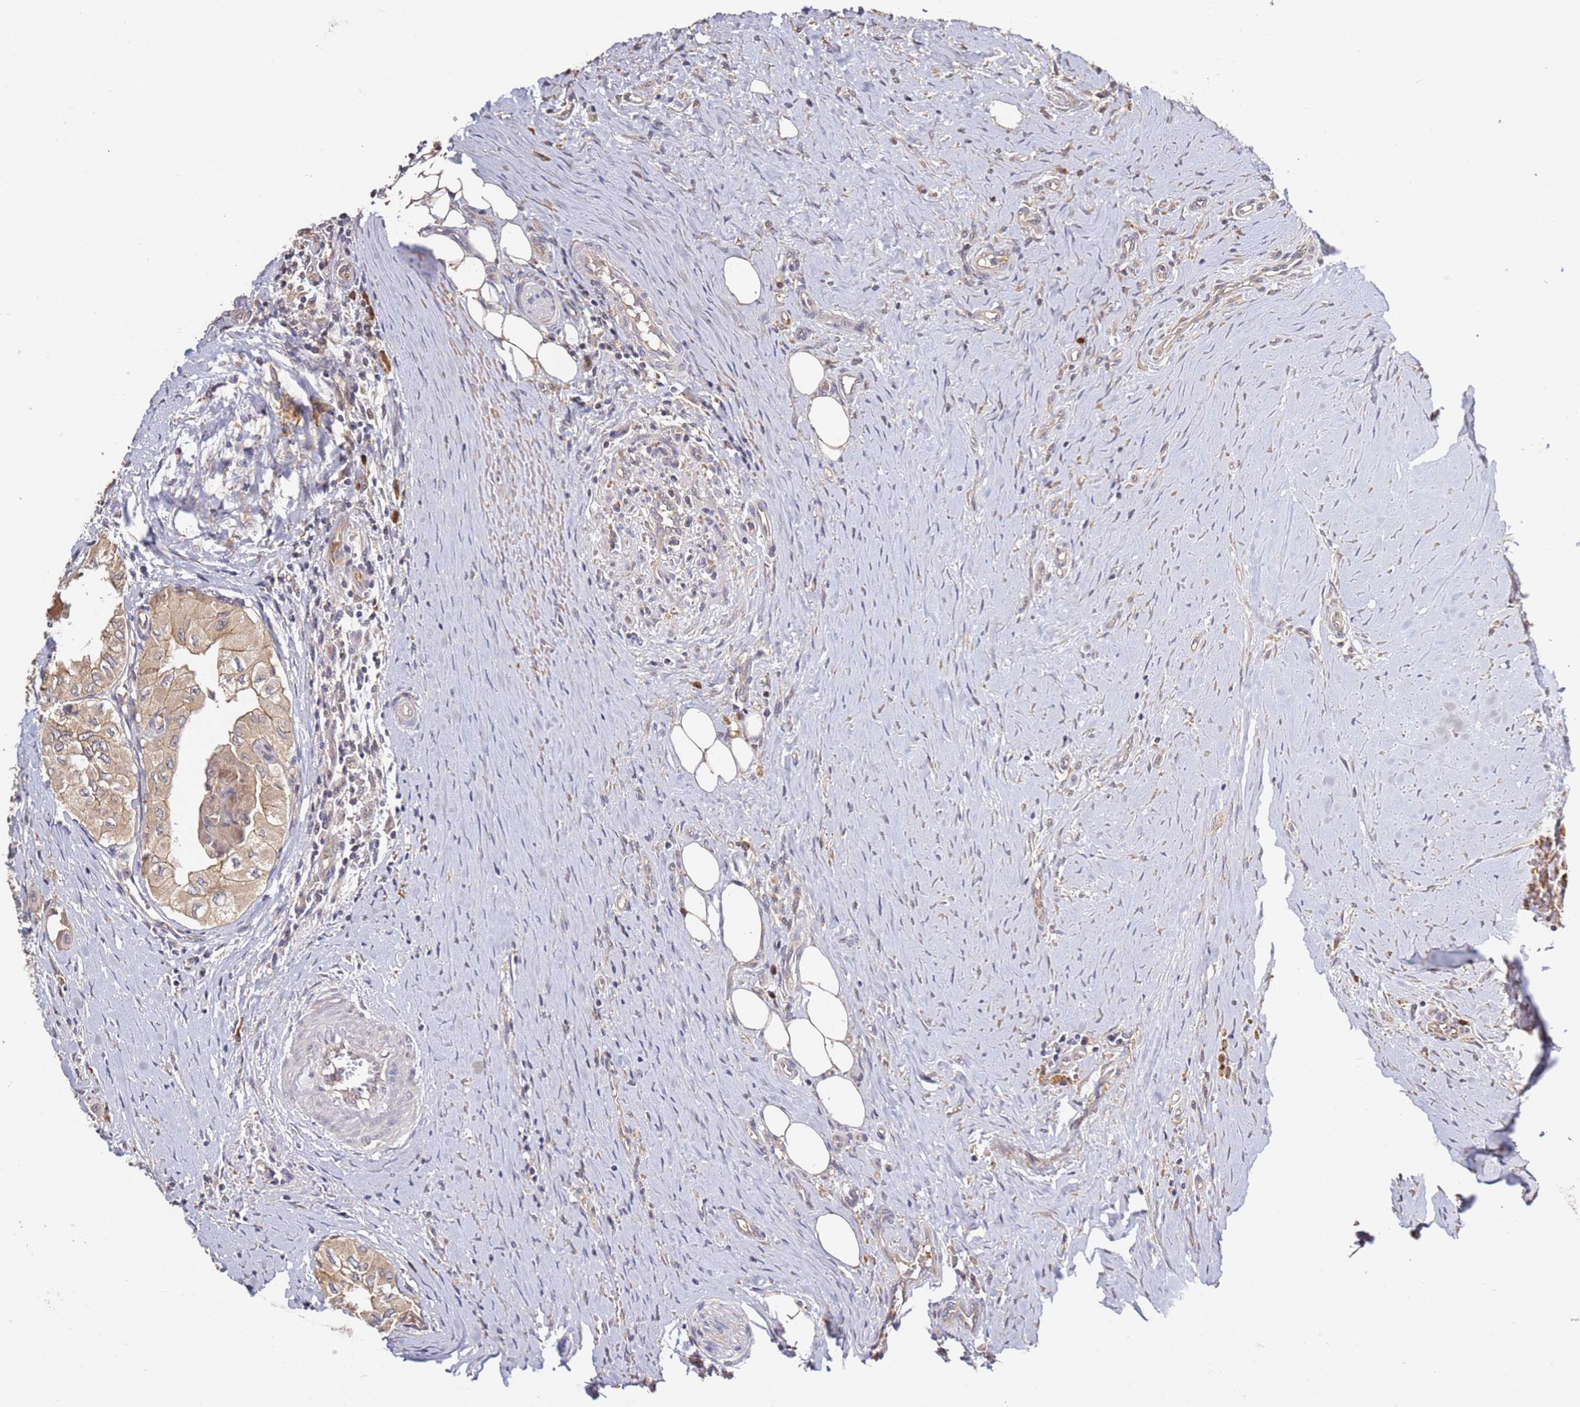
{"staining": {"intensity": "moderate", "quantity": ">75%", "location": "cytoplasmic/membranous"}, "tissue": "thyroid cancer", "cell_type": "Tumor cells", "image_type": "cancer", "snomed": [{"axis": "morphology", "description": "Papillary adenocarcinoma, NOS"}, {"axis": "topography", "description": "Thyroid gland"}], "caption": "Immunohistochemistry (IHC) of thyroid cancer (papillary adenocarcinoma) reveals medium levels of moderate cytoplasmic/membranous positivity in about >75% of tumor cells. (DAB (3,3'-diaminobenzidine) = brown stain, brightfield microscopy at high magnification).", "gene": "OSBPL2", "patient": {"sex": "female", "age": 59}}